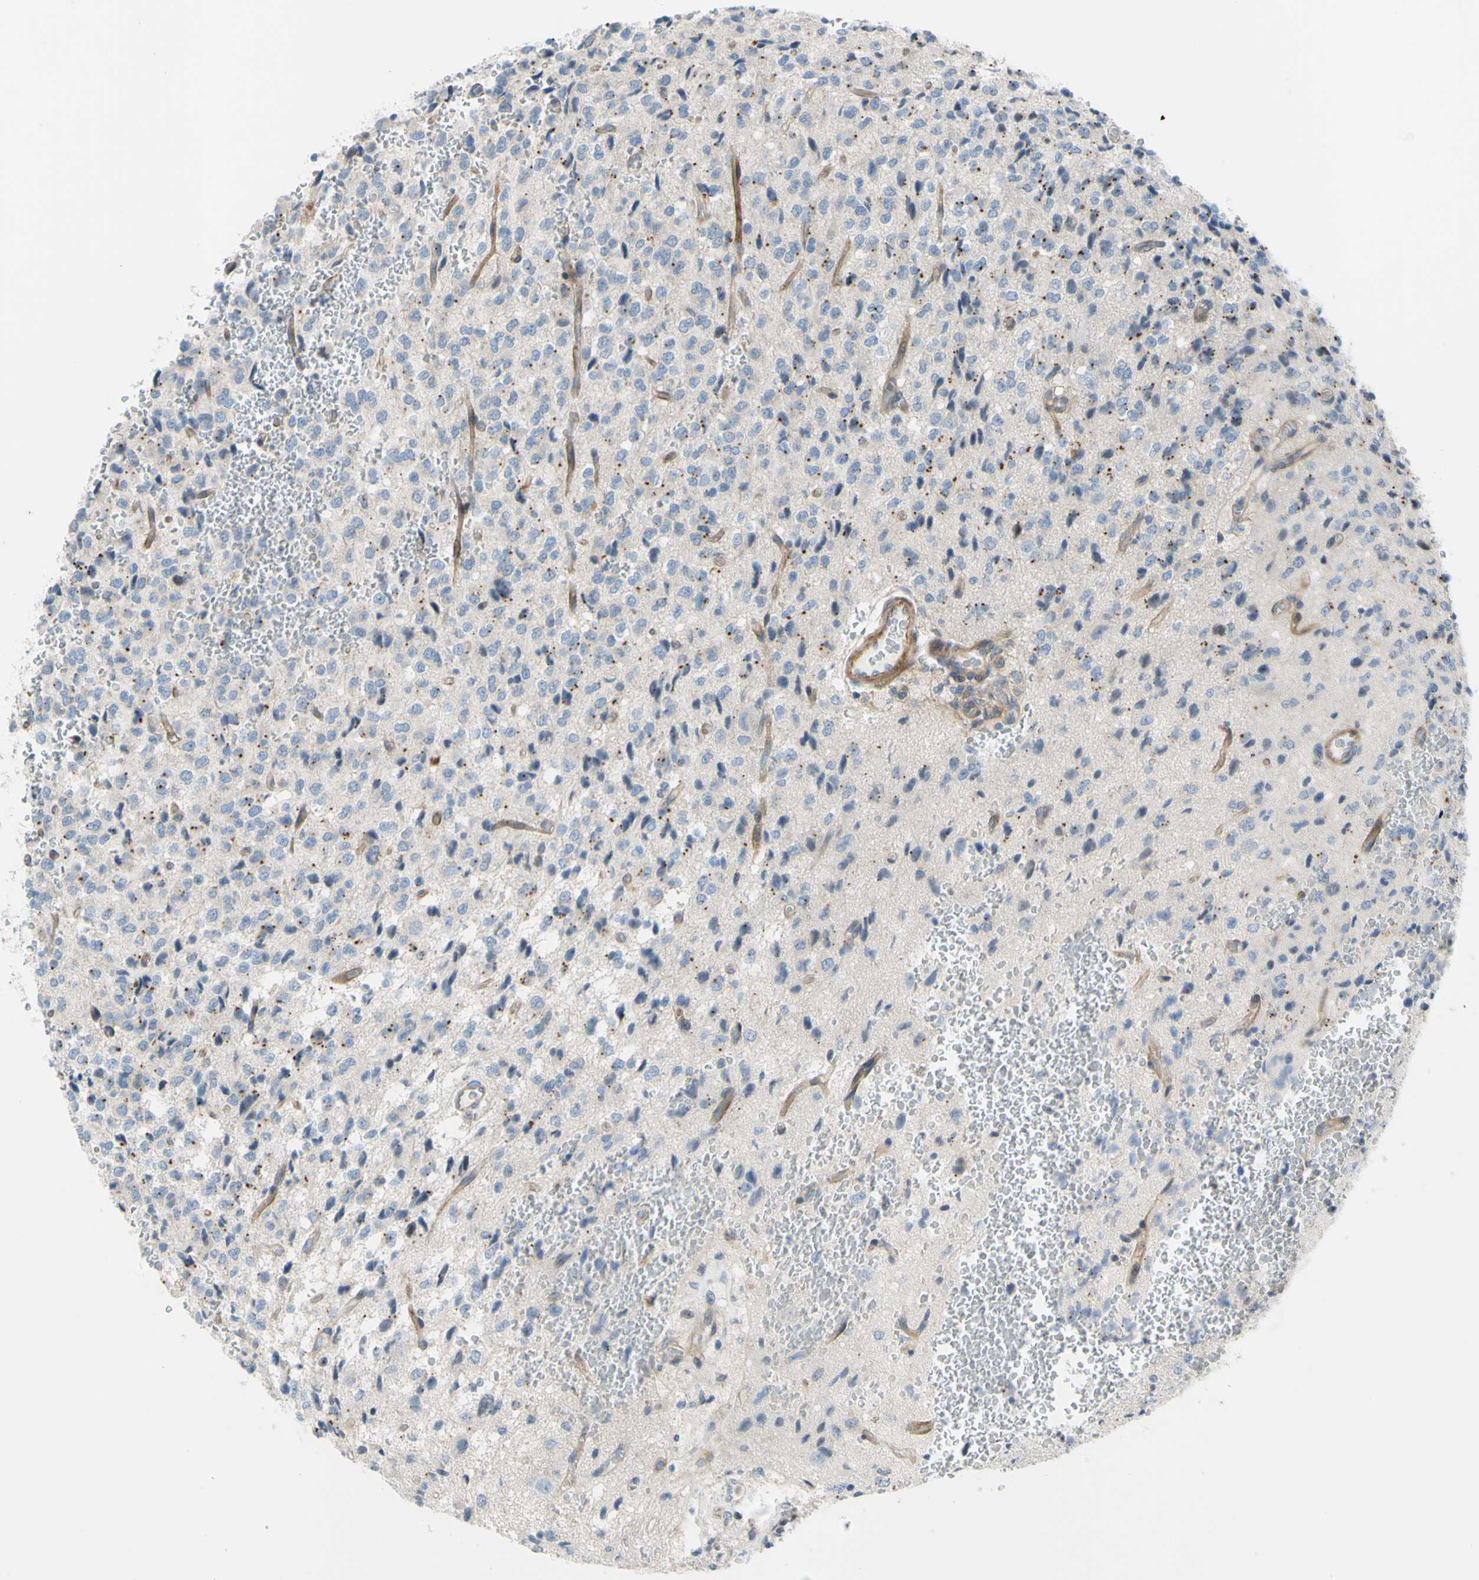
{"staining": {"intensity": "moderate", "quantity": "25%-75%", "location": "cytoplasmic/membranous"}, "tissue": "glioma", "cell_type": "Tumor cells", "image_type": "cancer", "snomed": [{"axis": "morphology", "description": "Glioma, malignant, High grade"}, {"axis": "topography", "description": "pancreas cauda"}], "caption": "Immunohistochemical staining of glioma shows medium levels of moderate cytoplasmic/membranous protein positivity in approximately 25%-75% of tumor cells.", "gene": "PAK2", "patient": {"sex": "male", "age": 60}}